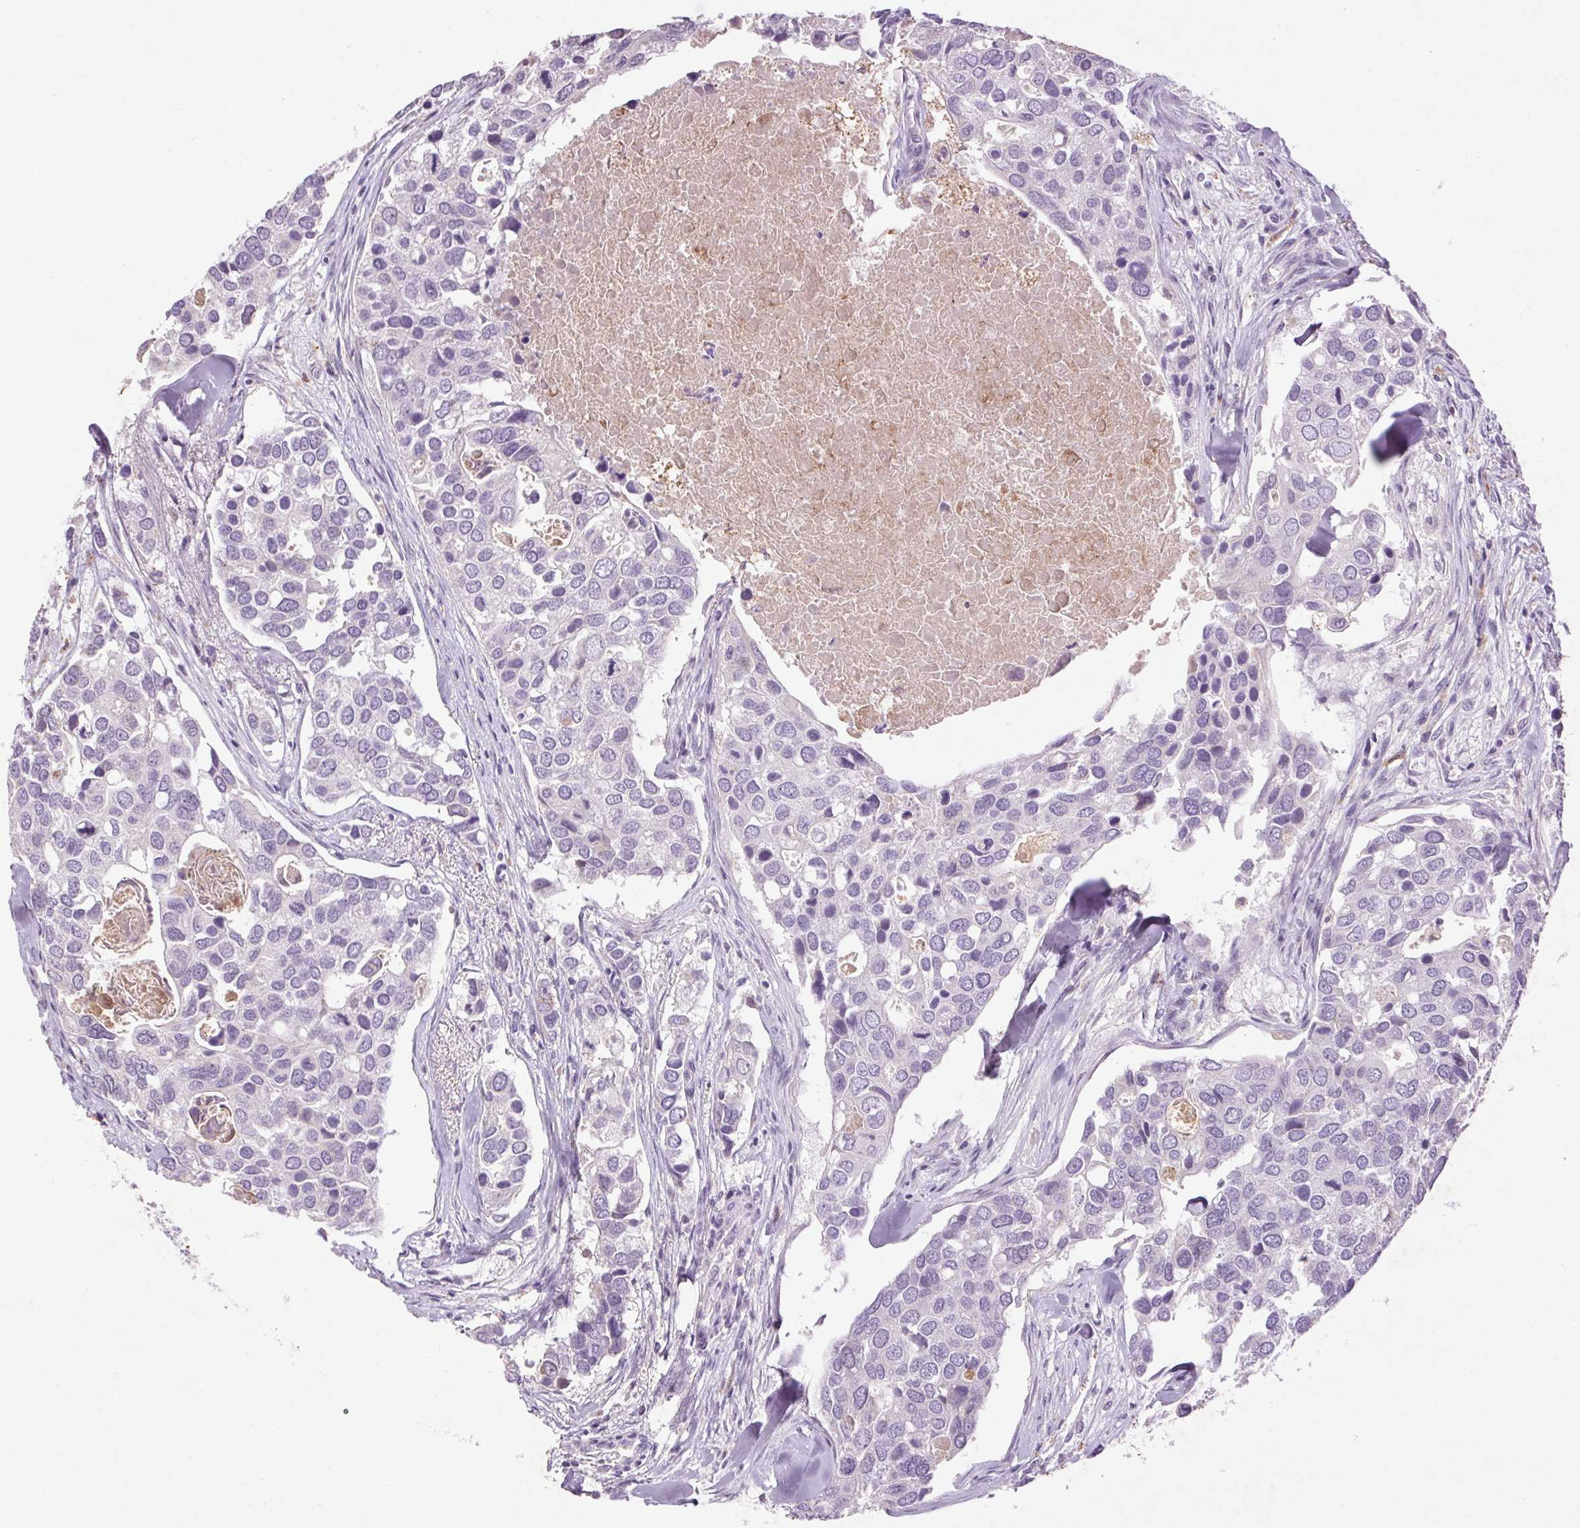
{"staining": {"intensity": "negative", "quantity": "none", "location": "none"}, "tissue": "breast cancer", "cell_type": "Tumor cells", "image_type": "cancer", "snomed": [{"axis": "morphology", "description": "Duct carcinoma"}, {"axis": "topography", "description": "Breast"}], "caption": "IHC photomicrograph of human breast cancer (invasive ductal carcinoma) stained for a protein (brown), which displays no expression in tumor cells.", "gene": "FNDC7", "patient": {"sex": "female", "age": 83}}